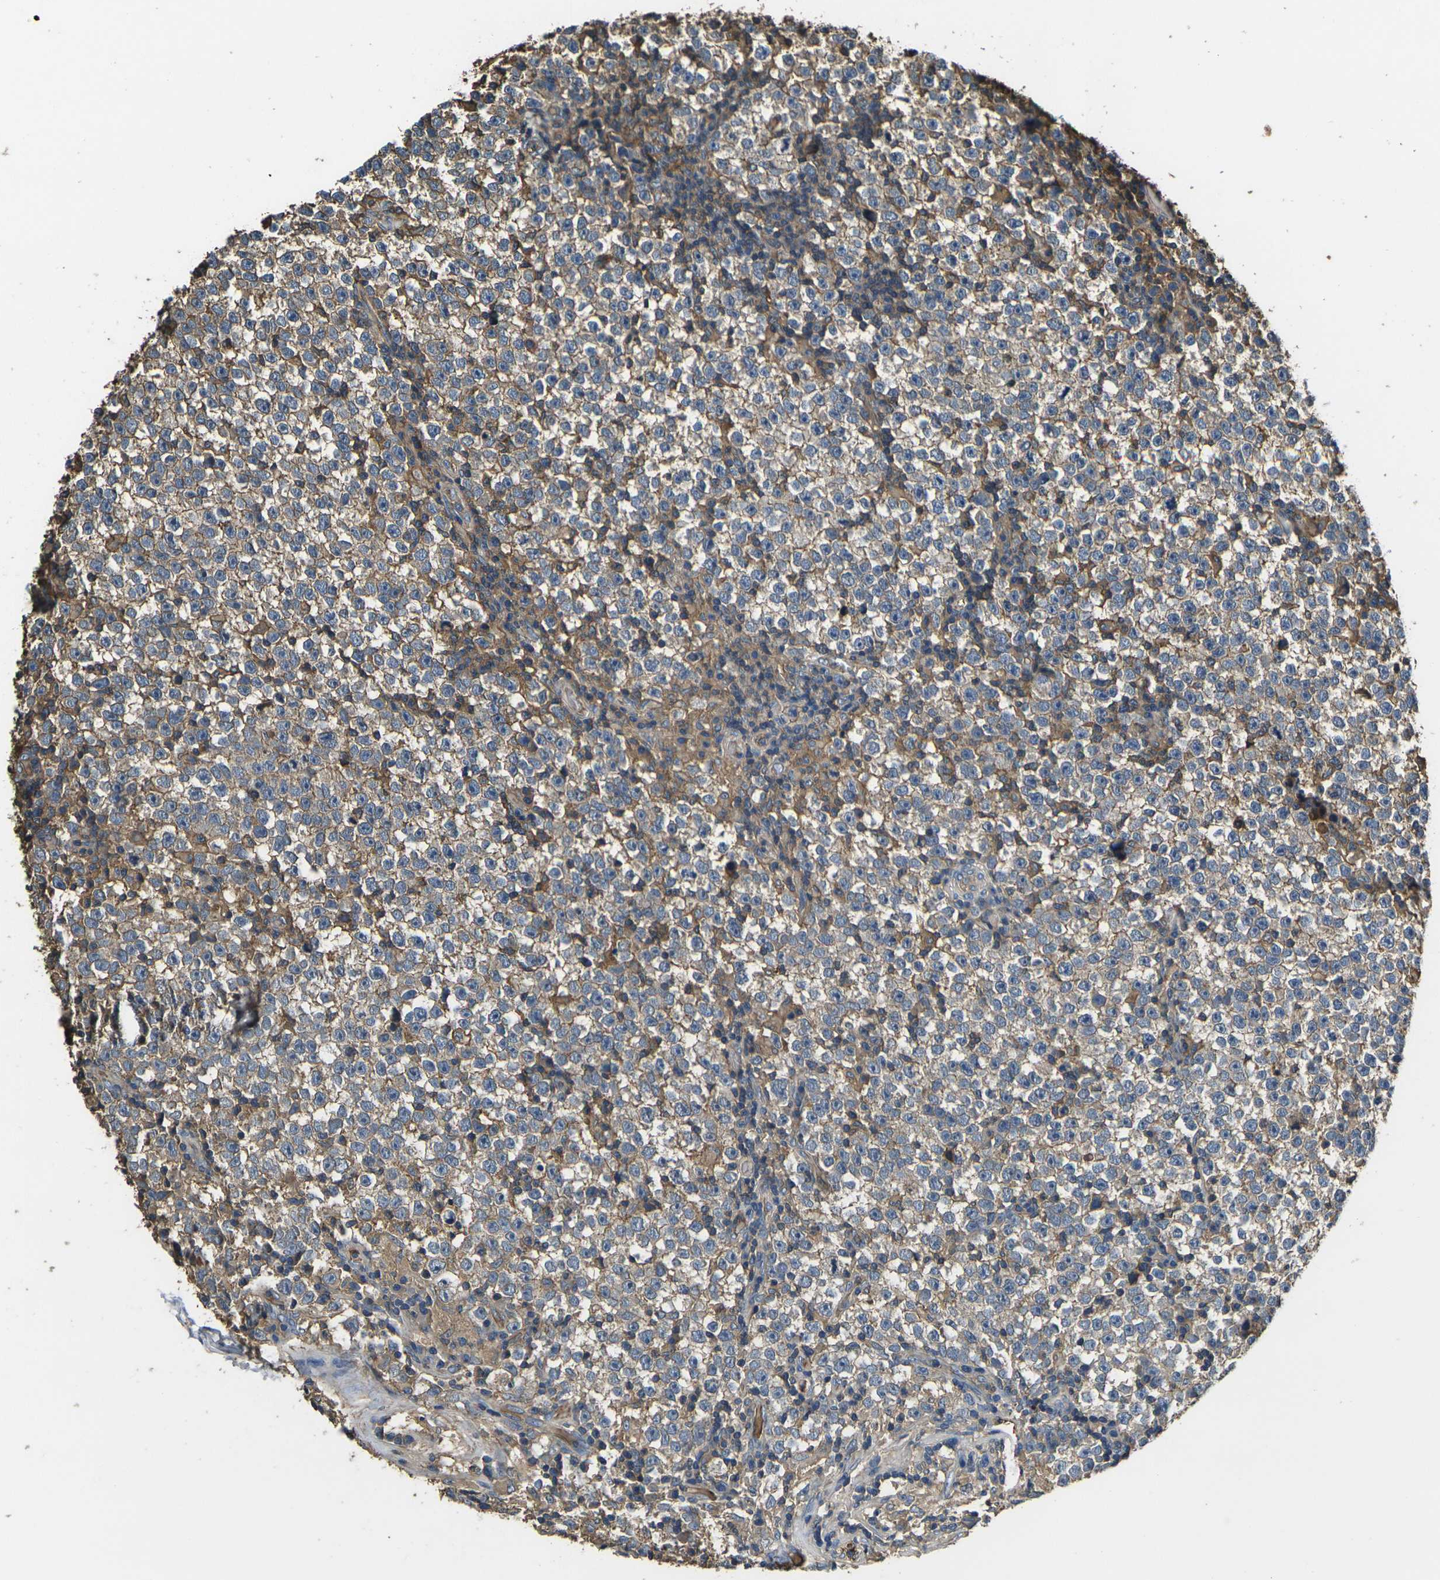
{"staining": {"intensity": "weak", "quantity": ">75%", "location": "cytoplasmic/membranous"}, "tissue": "testis cancer", "cell_type": "Tumor cells", "image_type": "cancer", "snomed": [{"axis": "morphology", "description": "Seminoma, NOS"}, {"axis": "topography", "description": "Testis"}], "caption": "Immunohistochemistry (DAB) staining of seminoma (testis) reveals weak cytoplasmic/membranous protein expression in about >75% of tumor cells. Immunohistochemistry stains the protein in brown and the nuclei are stained blue.", "gene": "HSPG2", "patient": {"sex": "male", "age": 43}}